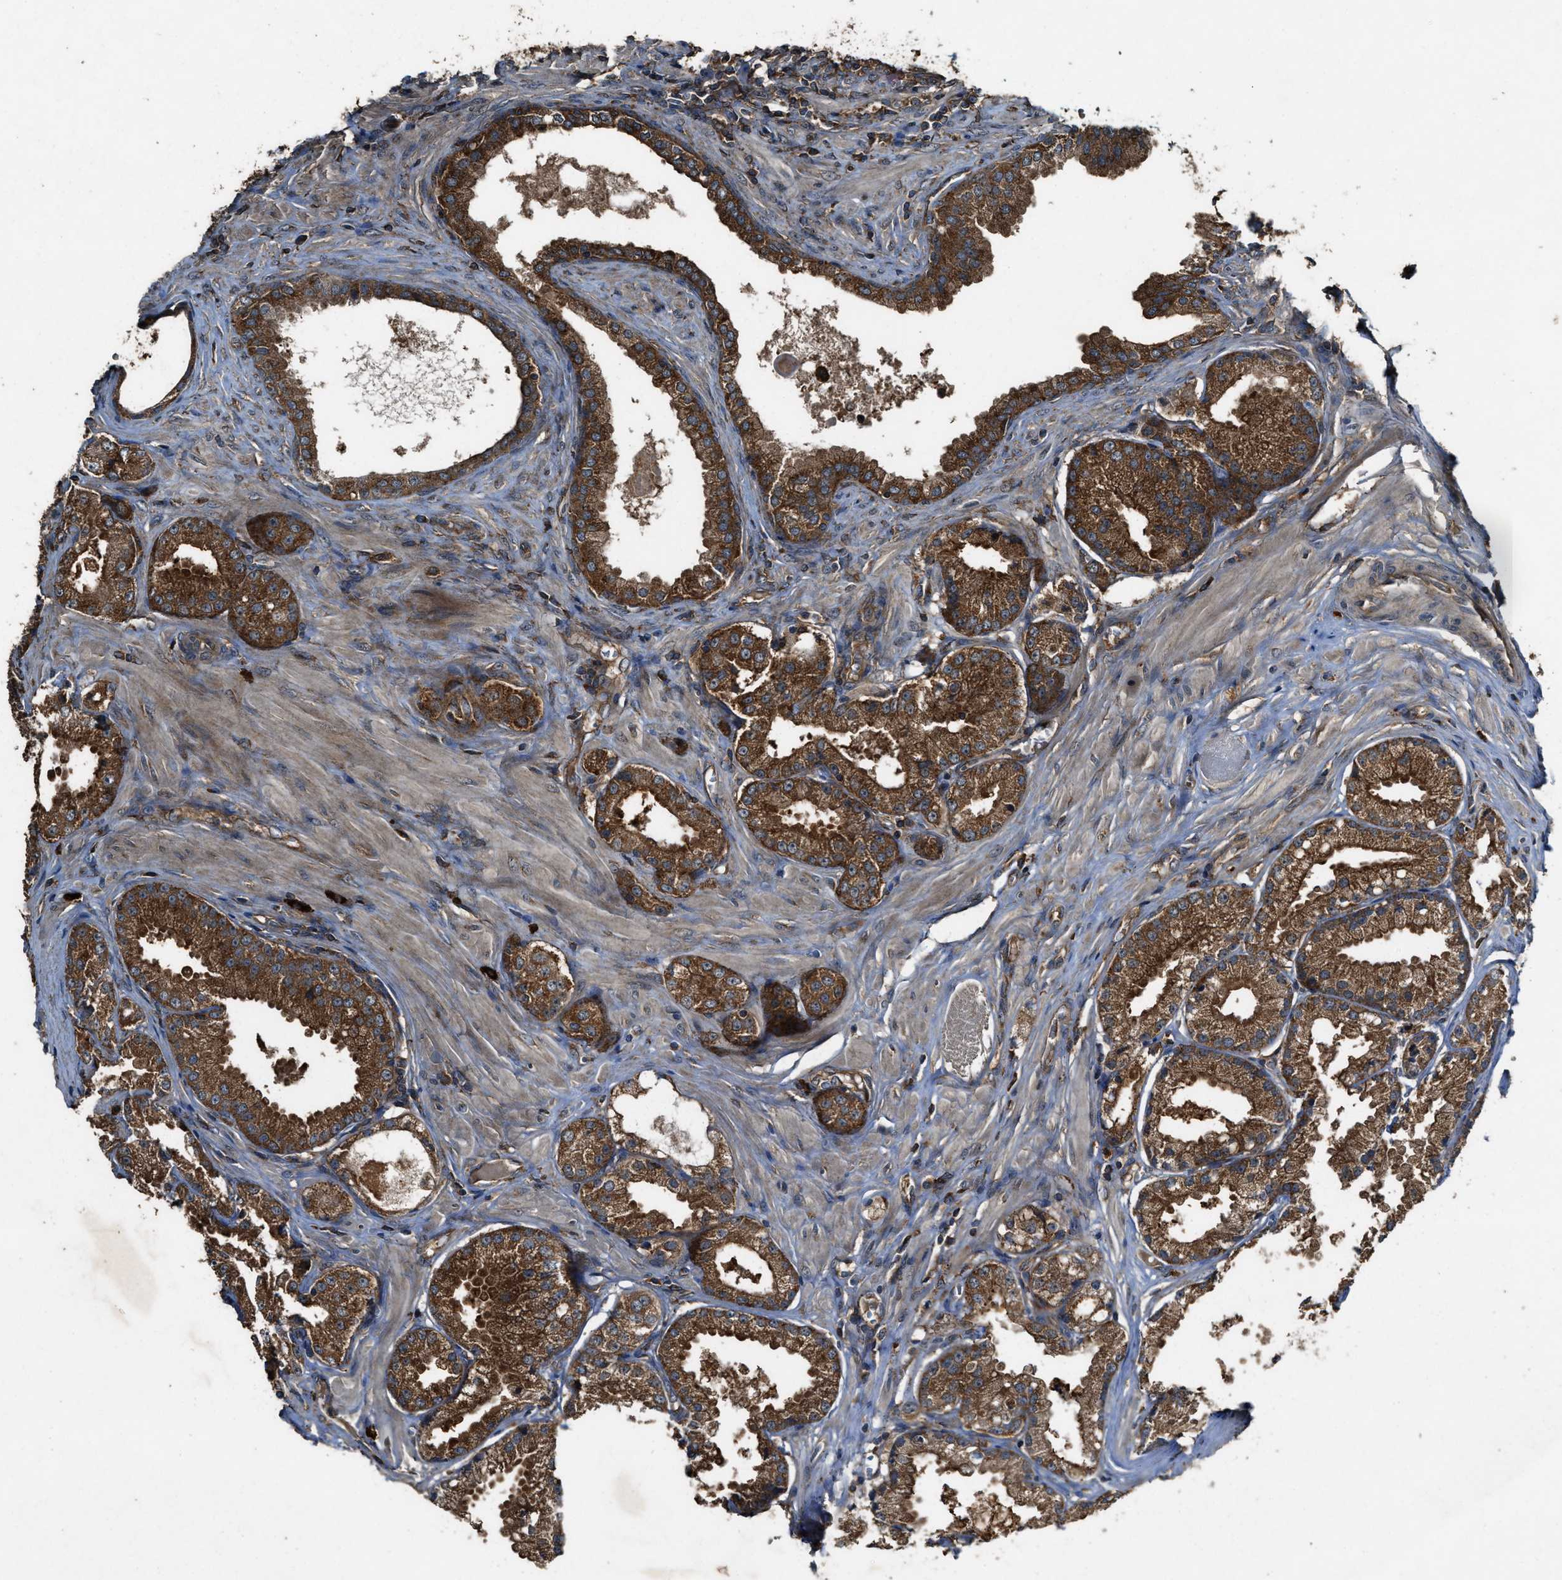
{"staining": {"intensity": "moderate", "quantity": ">75%", "location": "cytoplasmic/membranous"}, "tissue": "prostate cancer", "cell_type": "Tumor cells", "image_type": "cancer", "snomed": [{"axis": "morphology", "description": "Adenocarcinoma, Low grade"}, {"axis": "topography", "description": "Prostate"}], "caption": "A brown stain highlights moderate cytoplasmic/membranous staining of a protein in prostate cancer tumor cells.", "gene": "MAP3K8", "patient": {"sex": "male", "age": 57}}